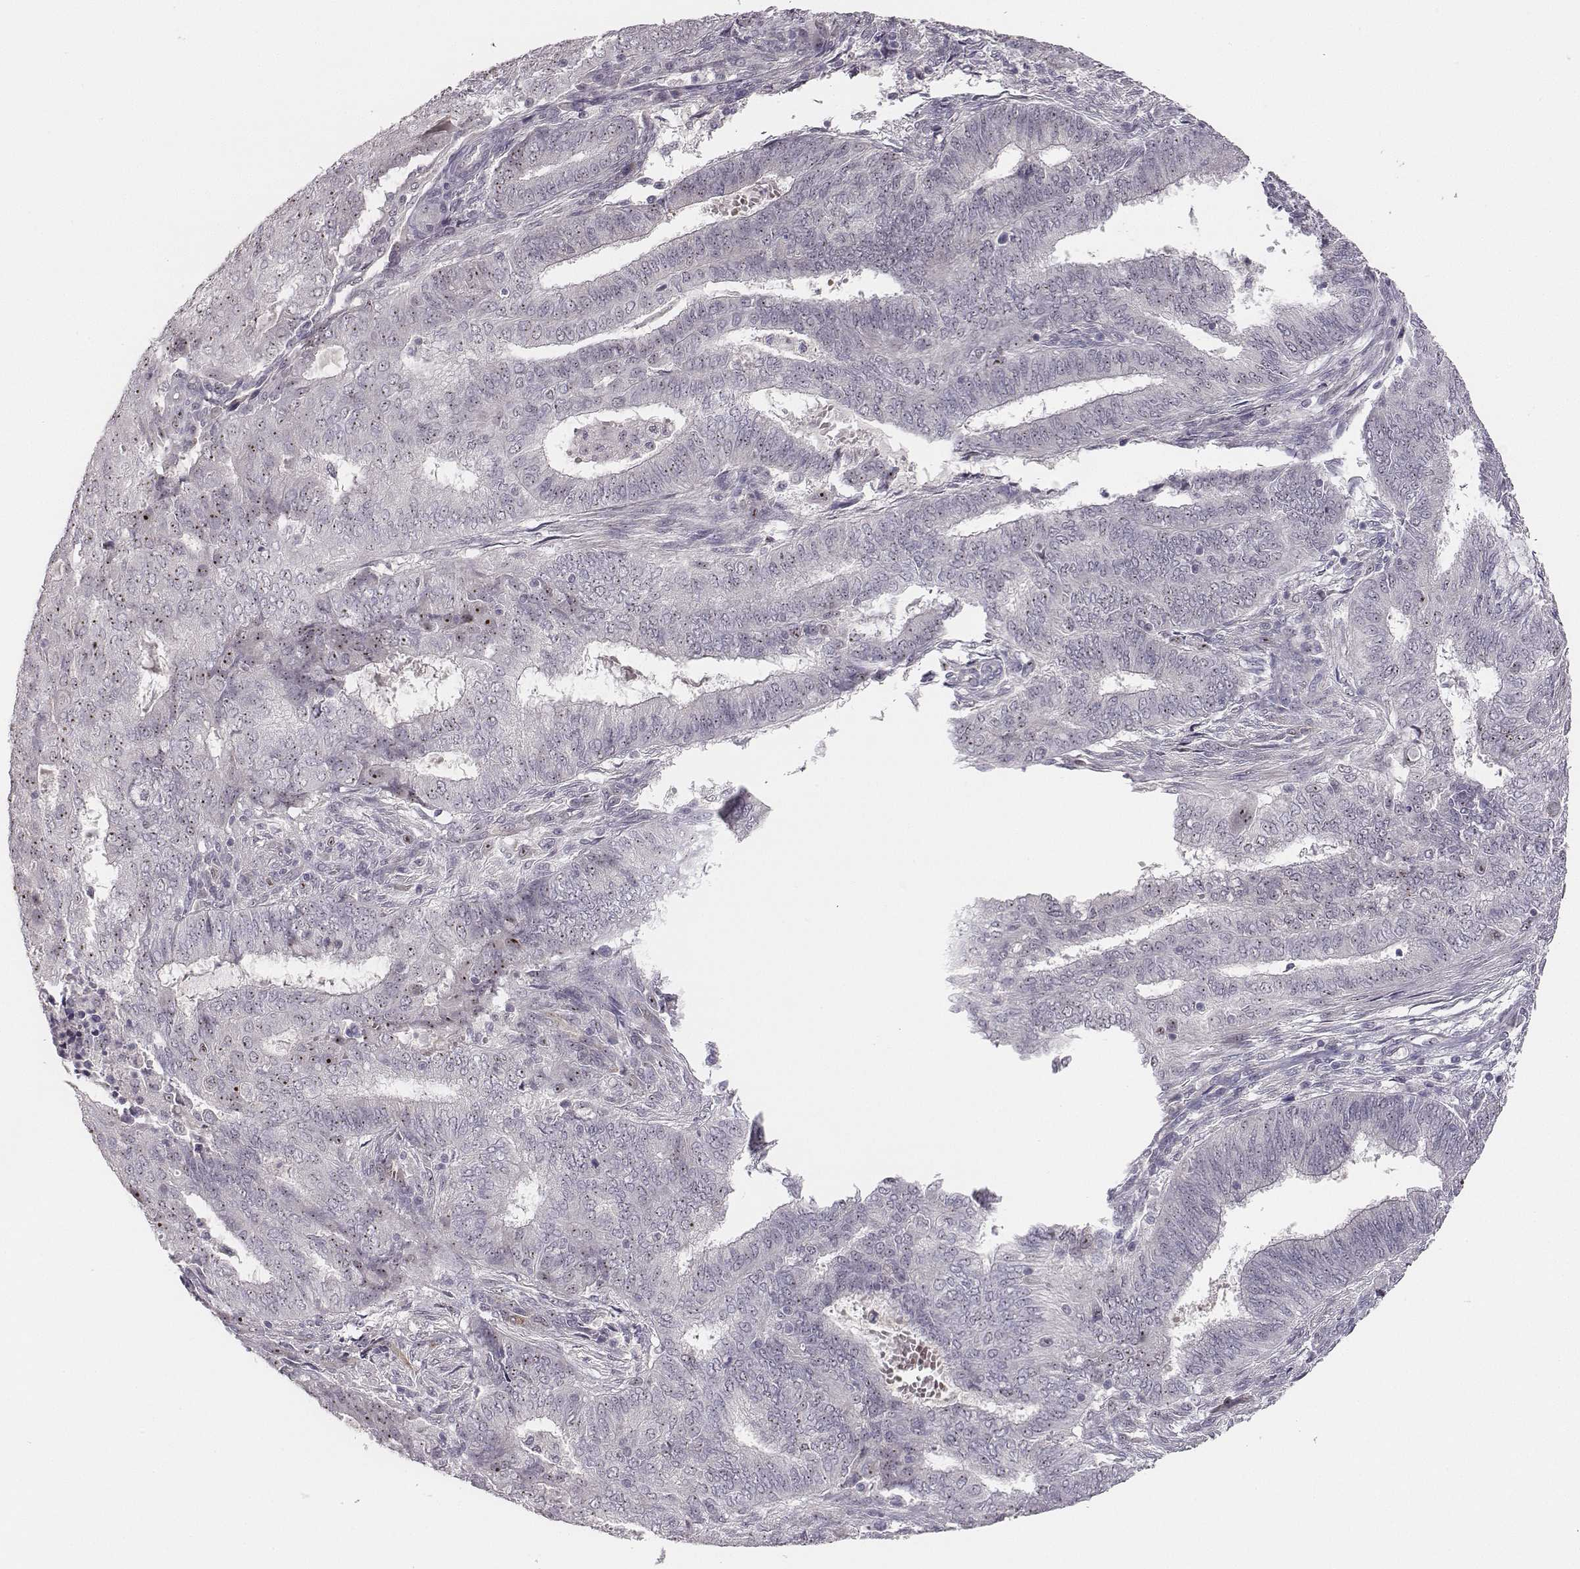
{"staining": {"intensity": "moderate", "quantity": "25%-75%", "location": "nuclear"}, "tissue": "endometrial cancer", "cell_type": "Tumor cells", "image_type": "cancer", "snomed": [{"axis": "morphology", "description": "Adenocarcinoma, NOS"}, {"axis": "topography", "description": "Endometrium"}], "caption": "Immunohistochemistry (IHC) micrograph of neoplastic tissue: endometrial cancer stained using immunohistochemistry reveals medium levels of moderate protein expression localized specifically in the nuclear of tumor cells, appearing as a nuclear brown color.", "gene": "NIFK", "patient": {"sex": "female", "age": 62}}